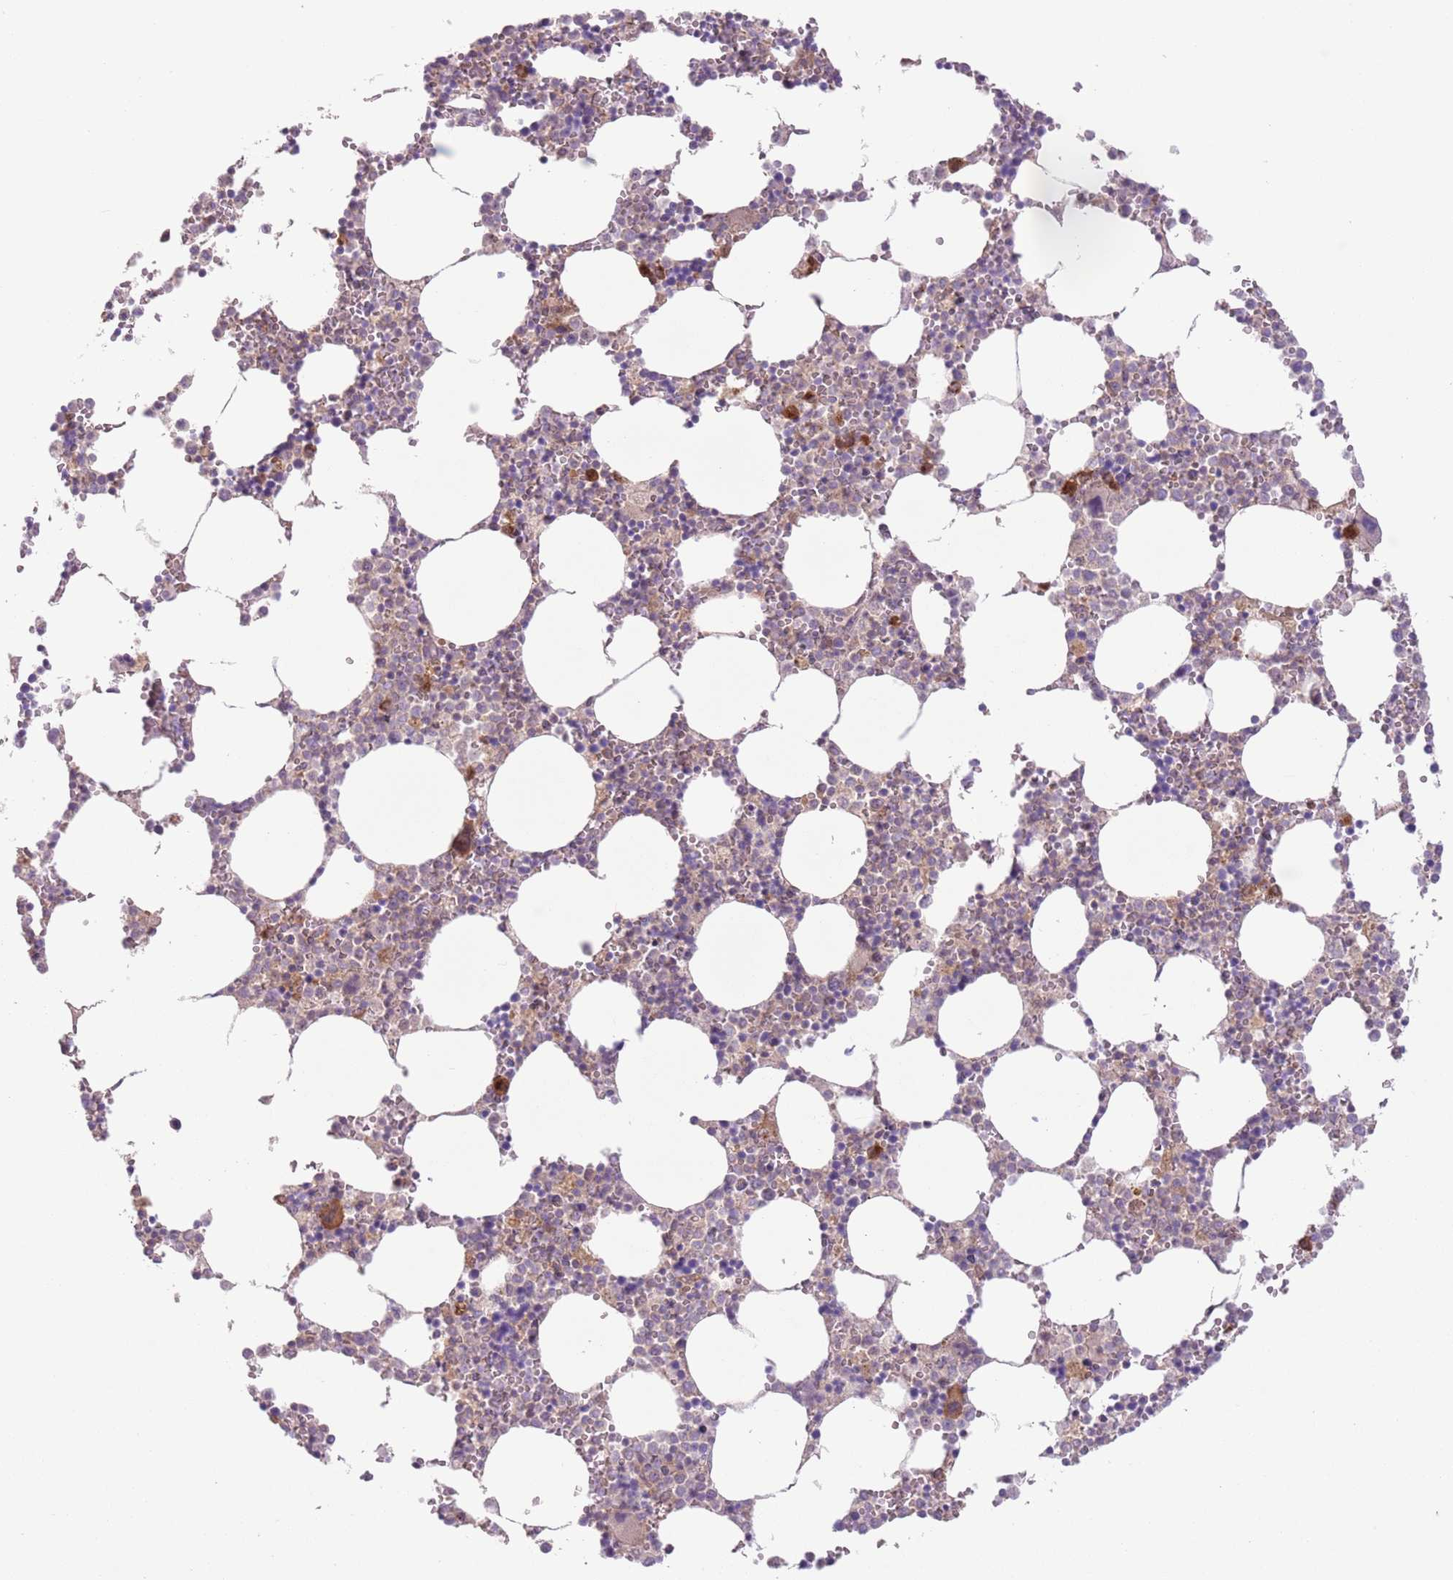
{"staining": {"intensity": "strong", "quantity": "<25%", "location": "cytoplasmic/membranous"}, "tissue": "bone marrow", "cell_type": "Hematopoietic cells", "image_type": "normal", "snomed": [{"axis": "morphology", "description": "Normal tissue, NOS"}, {"axis": "topography", "description": "Bone marrow"}], "caption": "Hematopoietic cells display medium levels of strong cytoplasmic/membranous positivity in about <25% of cells in unremarkable human bone marrow.", "gene": "COPE", "patient": {"sex": "female", "age": 64}}